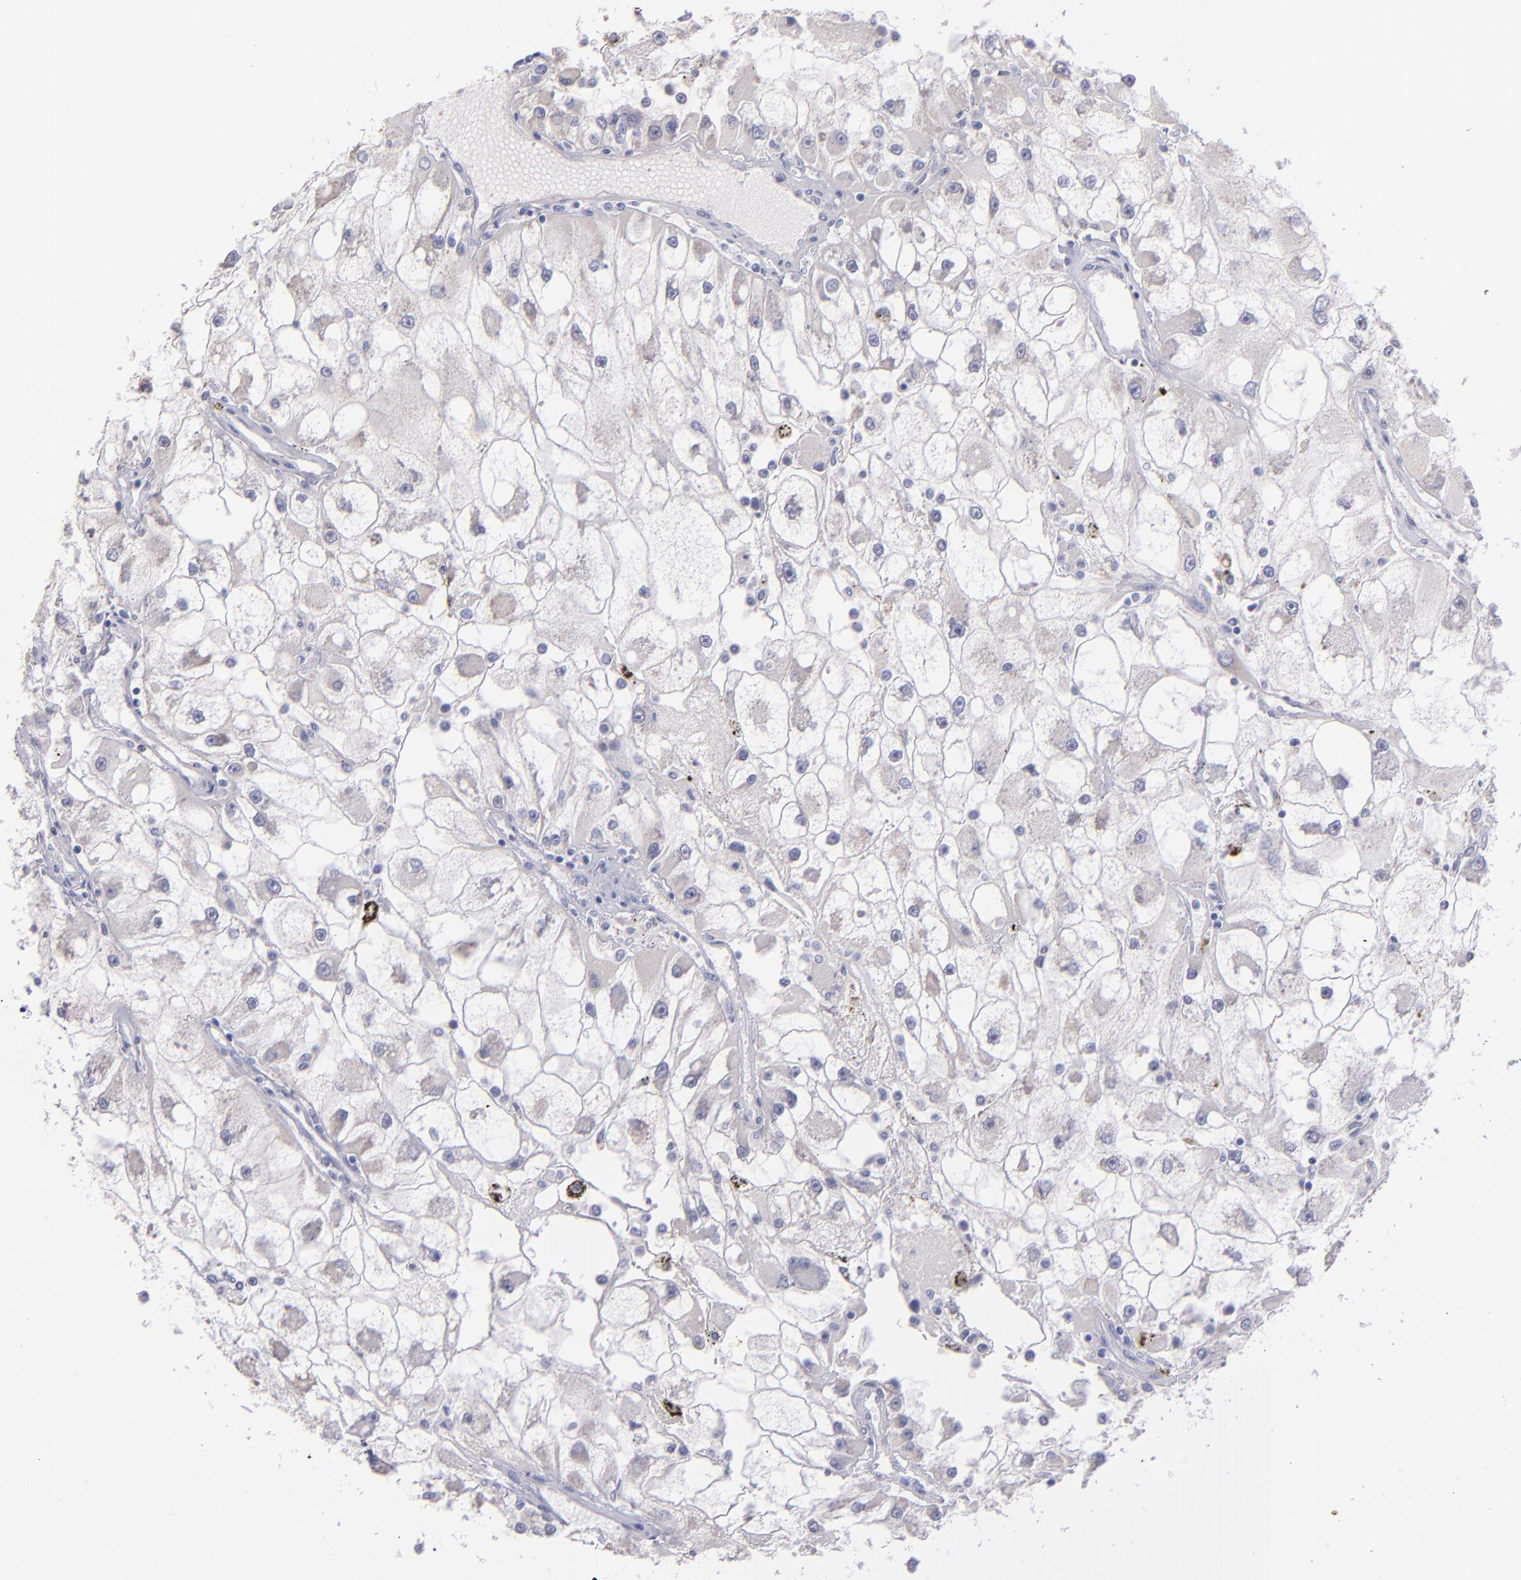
{"staining": {"intensity": "negative", "quantity": "none", "location": "none"}, "tissue": "renal cancer", "cell_type": "Tumor cells", "image_type": "cancer", "snomed": [{"axis": "morphology", "description": "Adenocarcinoma, NOS"}, {"axis": "topography", "description": "Kidney"}], "caption": "A photomicrograph of renal adenocarcinoma stained for a protein shows no brown staining in tumor cells.", "gene": "SNAP25", "patient": {"sex": "female", "age": 73}}